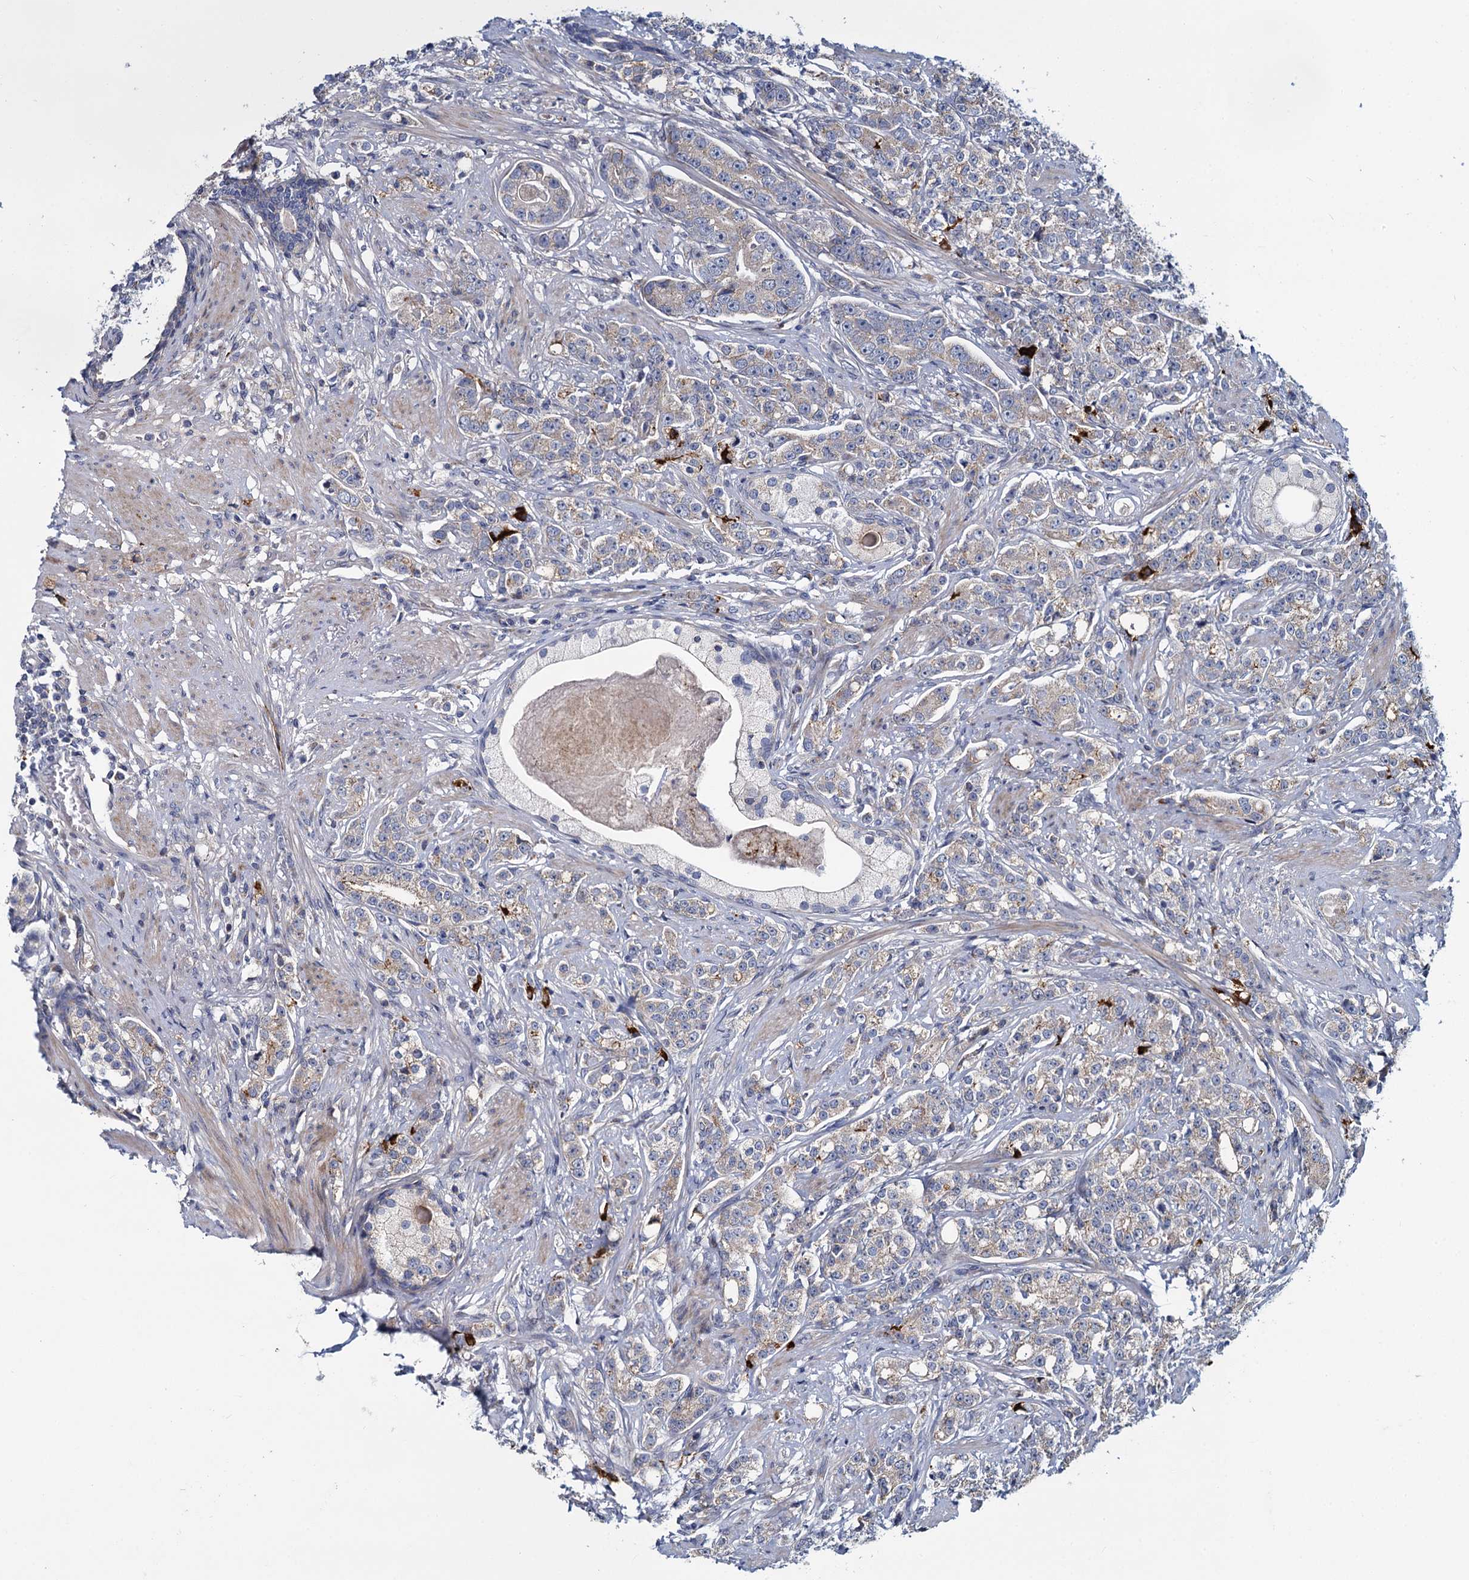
{"staining": {"intensity": "weak", "quantity": "<25%", "location": "cytoplasmic/membranous"}, "tissue": "prostate cancer", "cell_type": "Tumor cells", "image_type": "cancer", "snomed": [{"axis": "morphology", "description": "Adenocarcinoma, High grade"}, {"axis": "topography", "description": "Prostate"}], "caption": "Immunohistochemical staining of prostate cancer exhibits no significant expression in tumor cells. (Immunohistochemistry, brightfield microscopy, high magnification).", "gene": "DCUN1D2", "patient": {"sex": "male", "age": 69}}